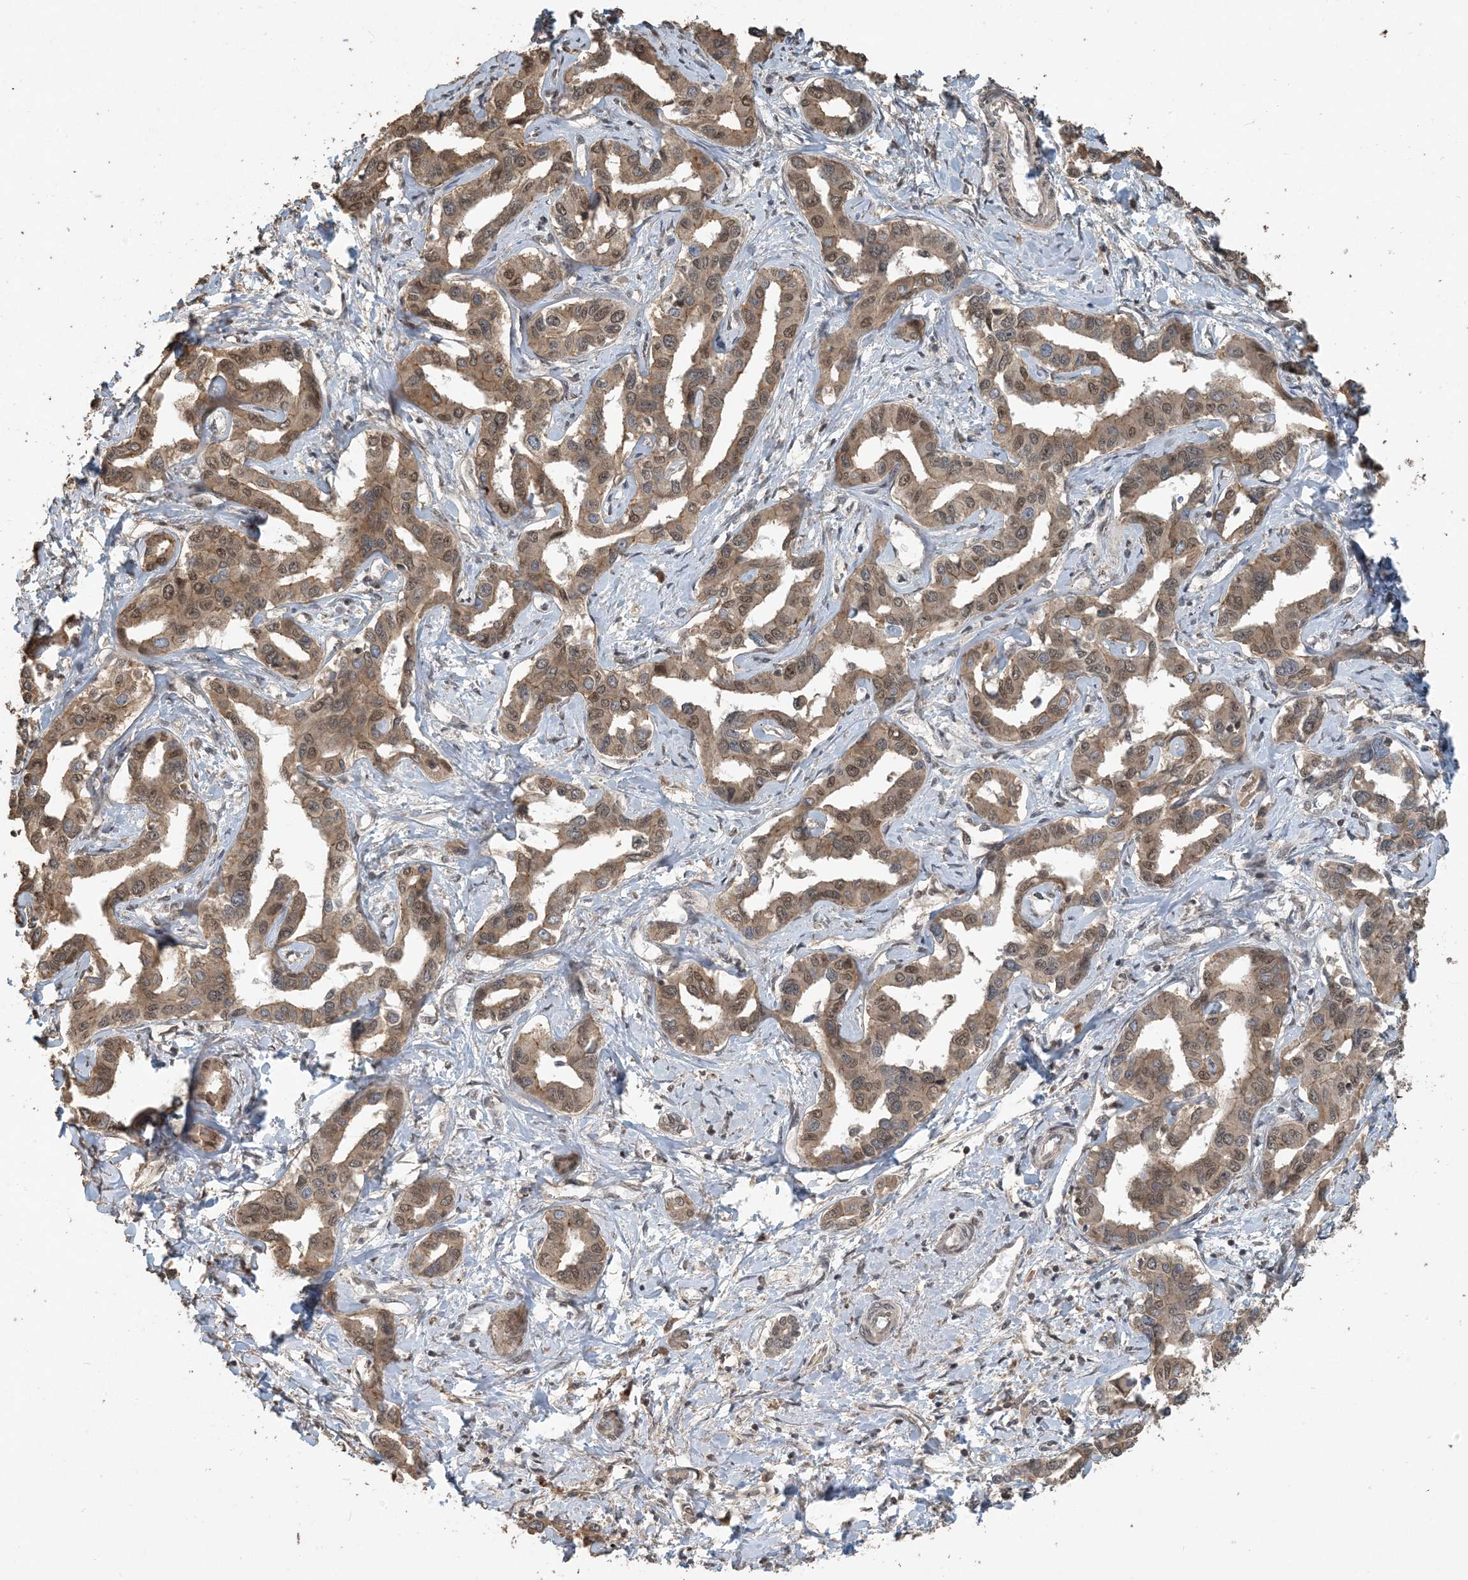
{"staining": {"intensity": "moderate", "quantity": ">75%", "location": "cytoplasmic/membranous,nuclear"}, "tissue": "liver cancer", "cell_type": "Tumor cells", "image_type": "cancer", "snomed": [{"axis": "morphology", "description": "Cholangiocarcinoma"}, {"axis": "topography", "description": "Liver"}], "caption": "Human liver cancer stained for a protein (brown) reveals moderate cytoplasmic/membranous and nuclear positive positivity in approximately >75% of tumor cells.", "gene": "ZC3H12A", "patient": {"sex": "male", "age": 59}}